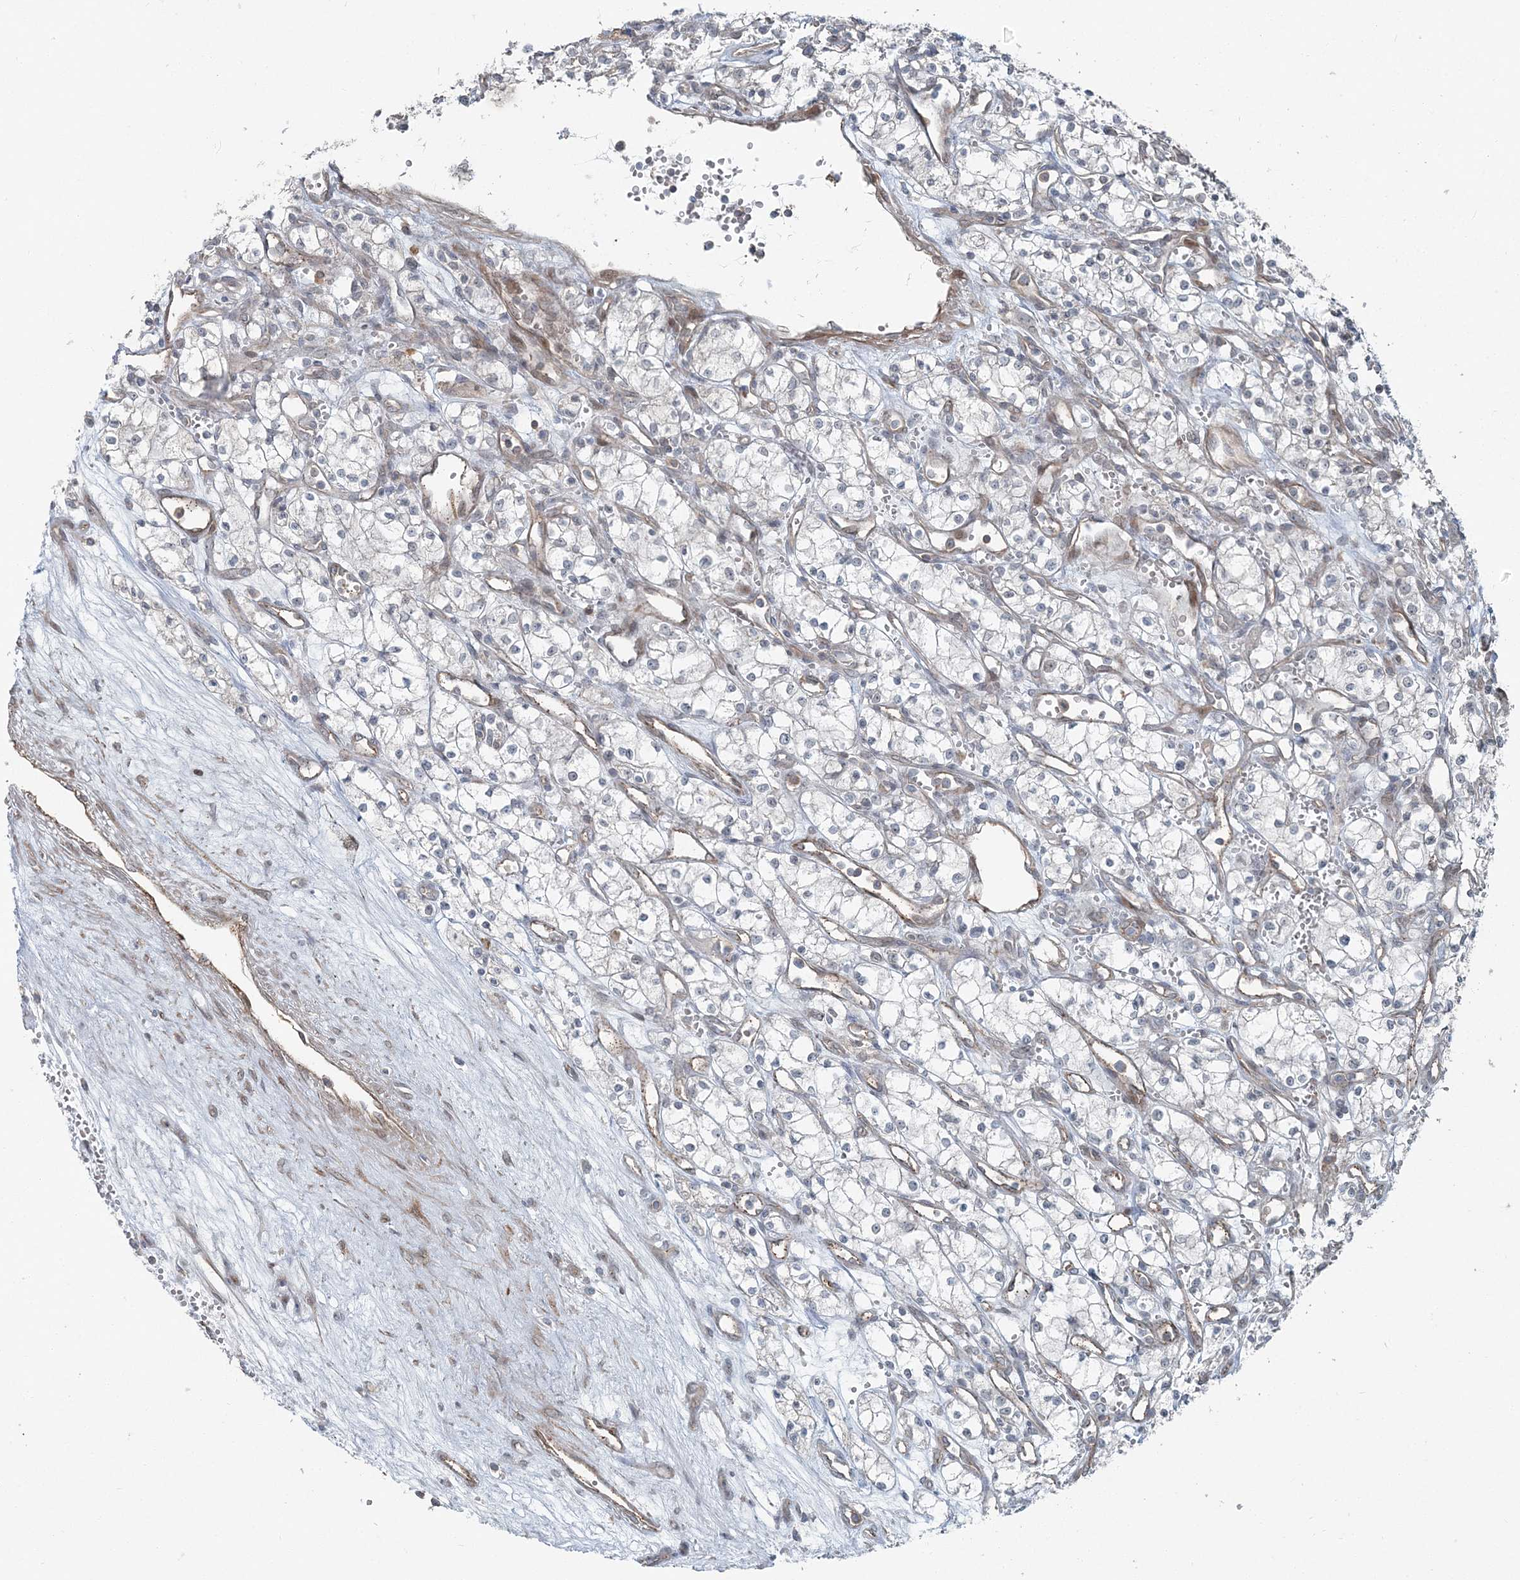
{"staining": {"intensity": "negative", "quantity": "none", "location": "none"}, "tissue": "renal cancer", "cell_type": "Tumor cells", "image_type": "cancer", "snomed": [{"axis": "morphology", "description": "Adenocarcinoma, NOS"}, {"axis": "topography", "description": "Kidney"}], "caption": "This is a histopathology image of immunohistochemistry (IHC) staining of adenocarcinoma (renal), which shows no staining in tumor cells.", "gene": "FBXL17", "patient": {"sex": "male", "age": 59}}